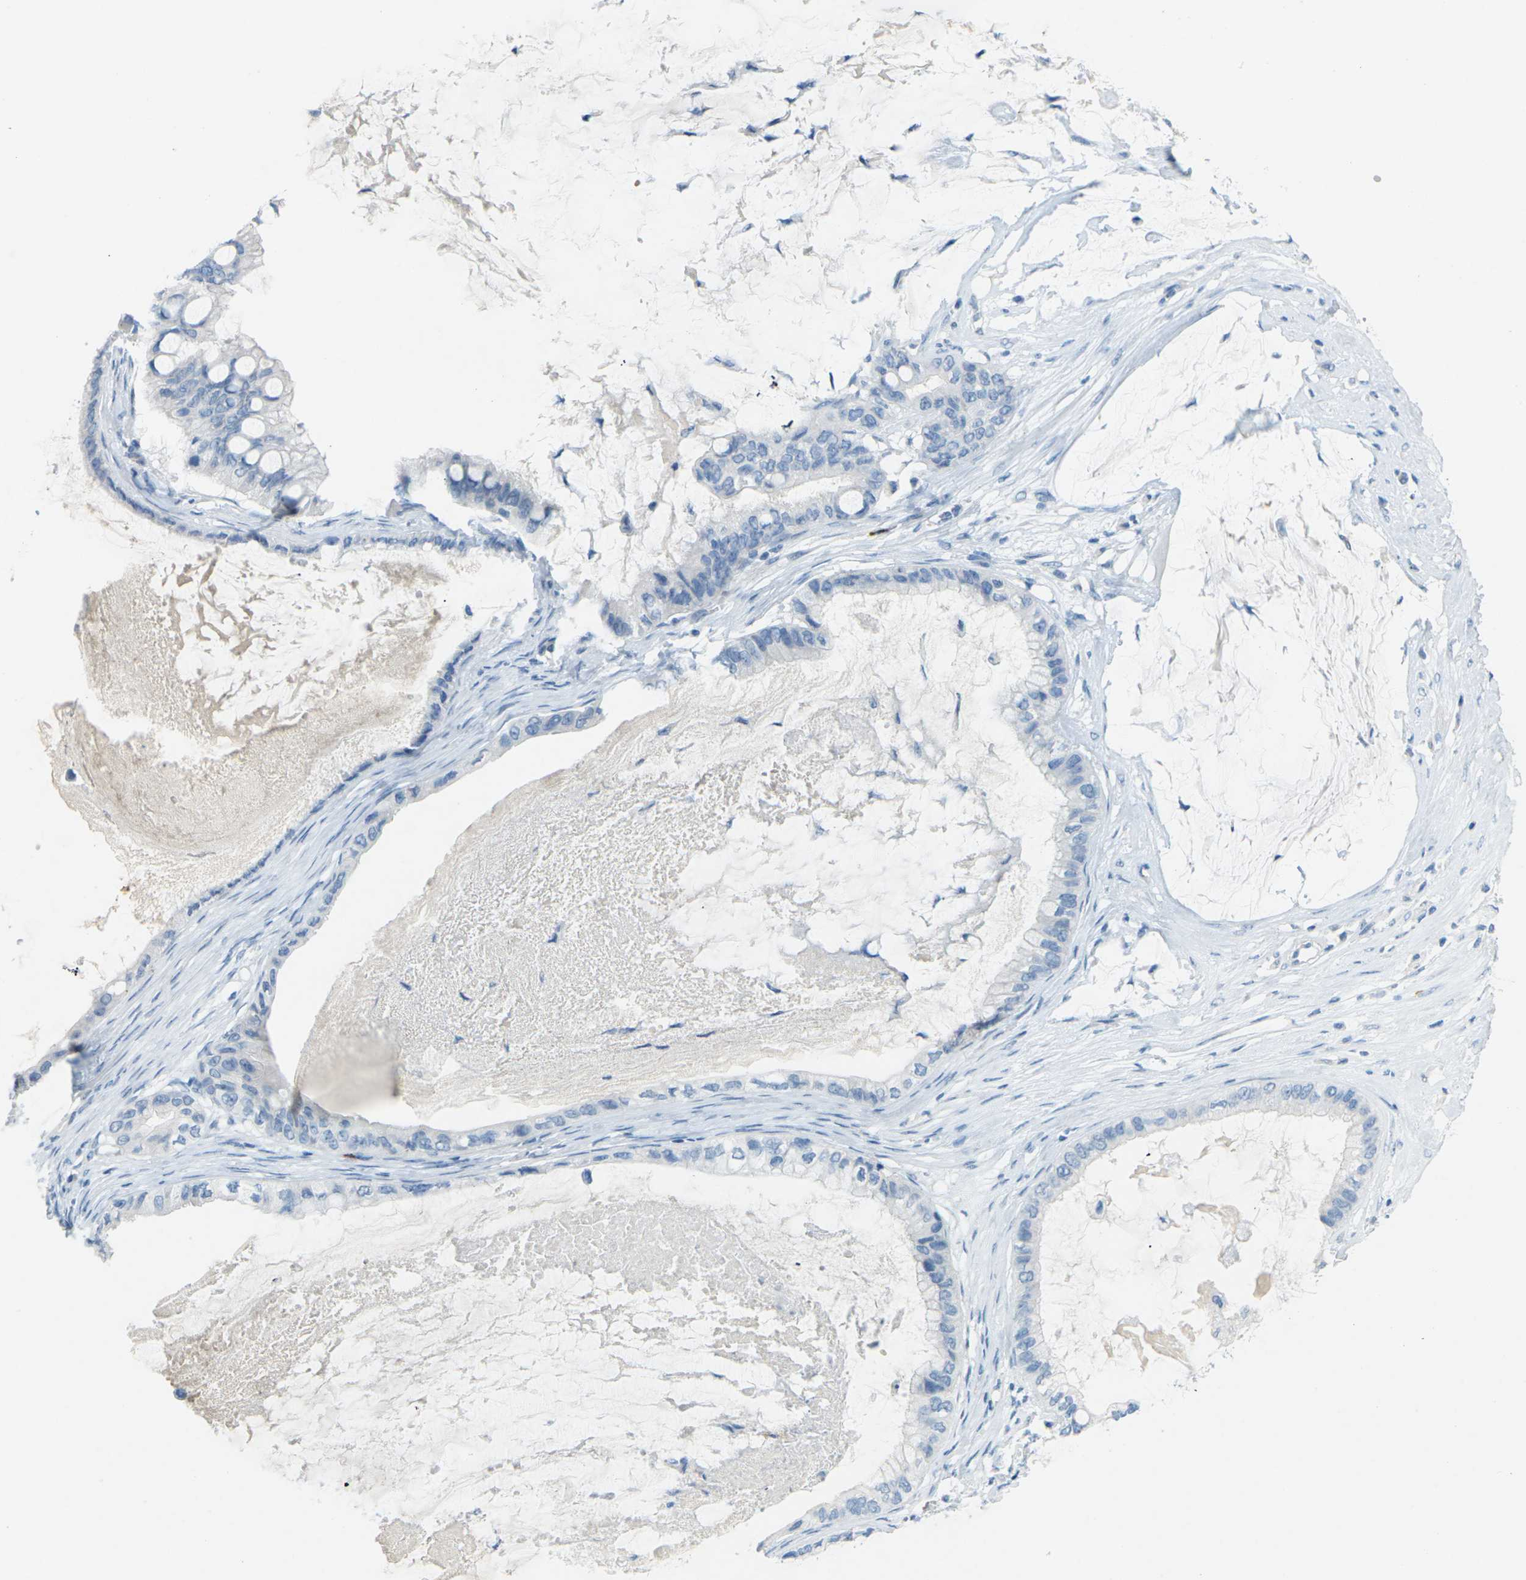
{"staining": {"intensity": "negative", "quantity": "none", "location": "none"}, "tissue": "ovarian cancer", "cell_type": "Tumor cells", "image_type": "cancer", "snomed": [{"axis": "morphology", "description": "Cystadenocarcinoma, mucinous, NOS"}, {"axis": "topography", "description": "Ovary"}], "caption": "Ovarian cancer (mucinous cystadenocarcinoma) was stained to show a protein in brown. There is no significant positivity in tumor cells.", "gene": "CDH16", "patient": {"sex": "female", "age": 80}}